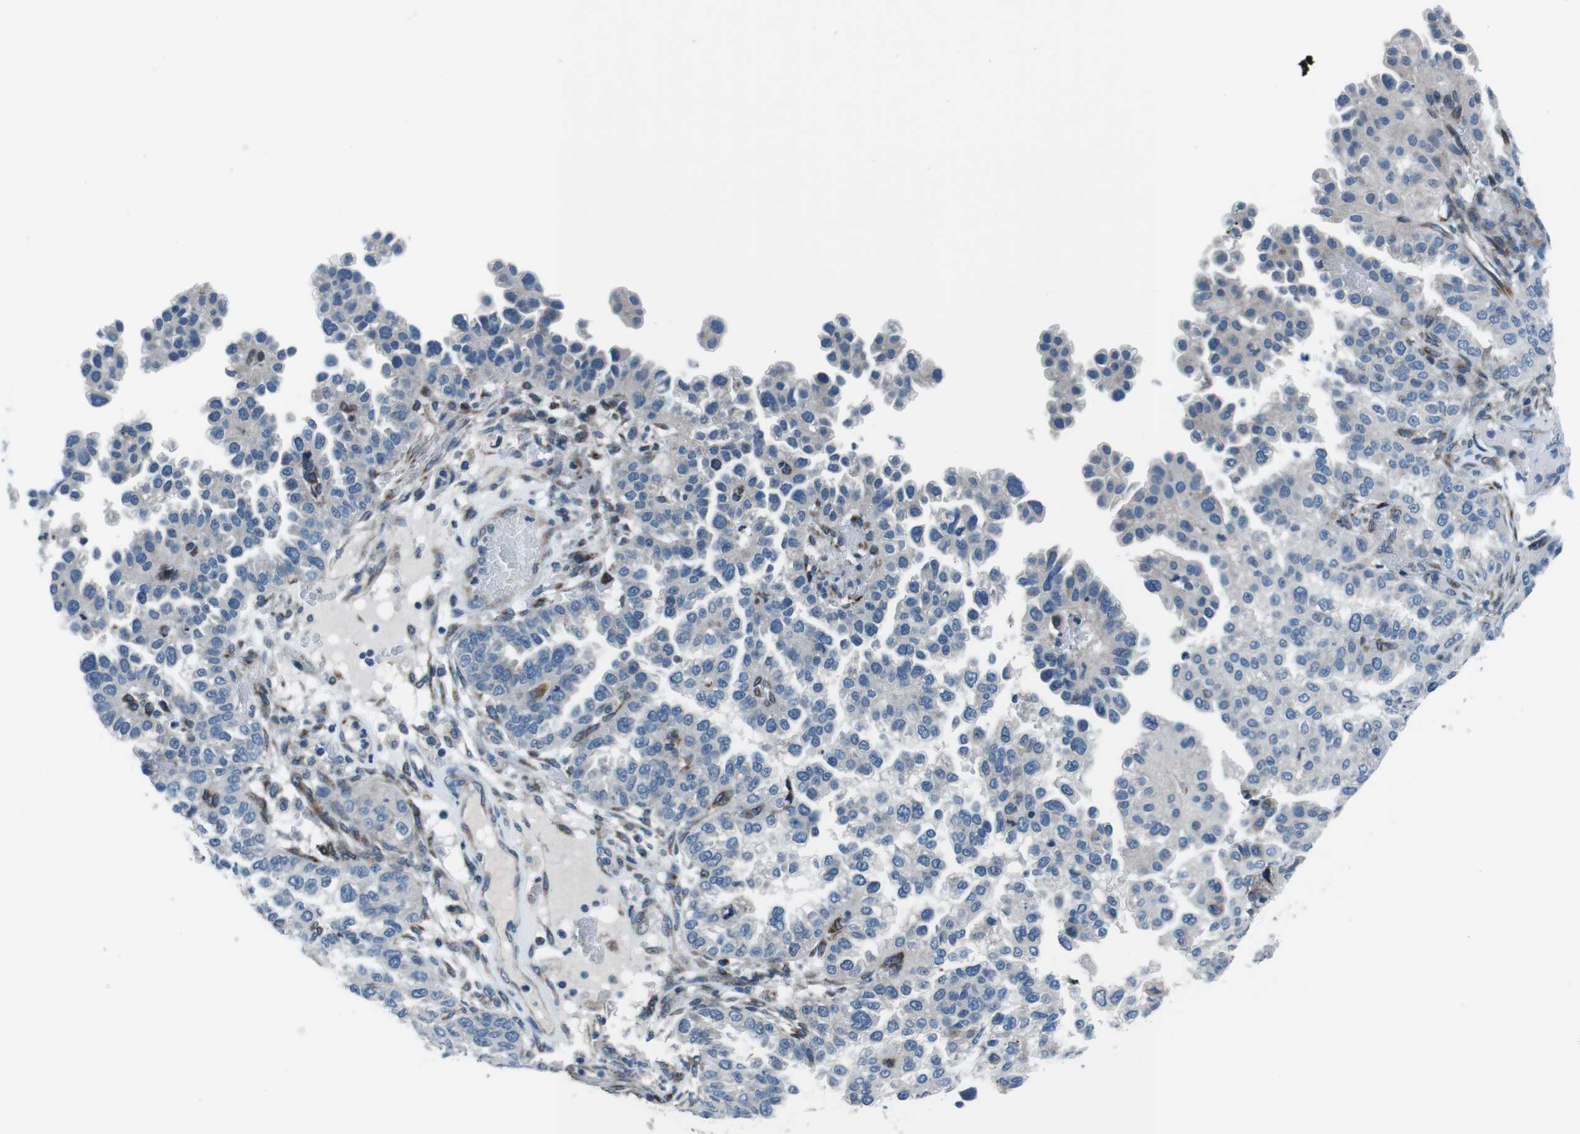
{"staining": {"intensity": "negative", "quantity": "none", "location": "none"}, "tissue": "endometrial cancer", "cell_type": "Tumor cells", "image_type": "cancer", "snomed": [{"axis": "morphology", "description": "Adenocarcinoma, NOS"}, {"axis": "topography", "description": "Endometrium"}], "caption": "Immunohistochemistry of adenocarcinoma (endometrial) demonstrates no staining in tumor cells.", "gene": "NUCB2", "patient": {"sex": "female", "age": 85}}